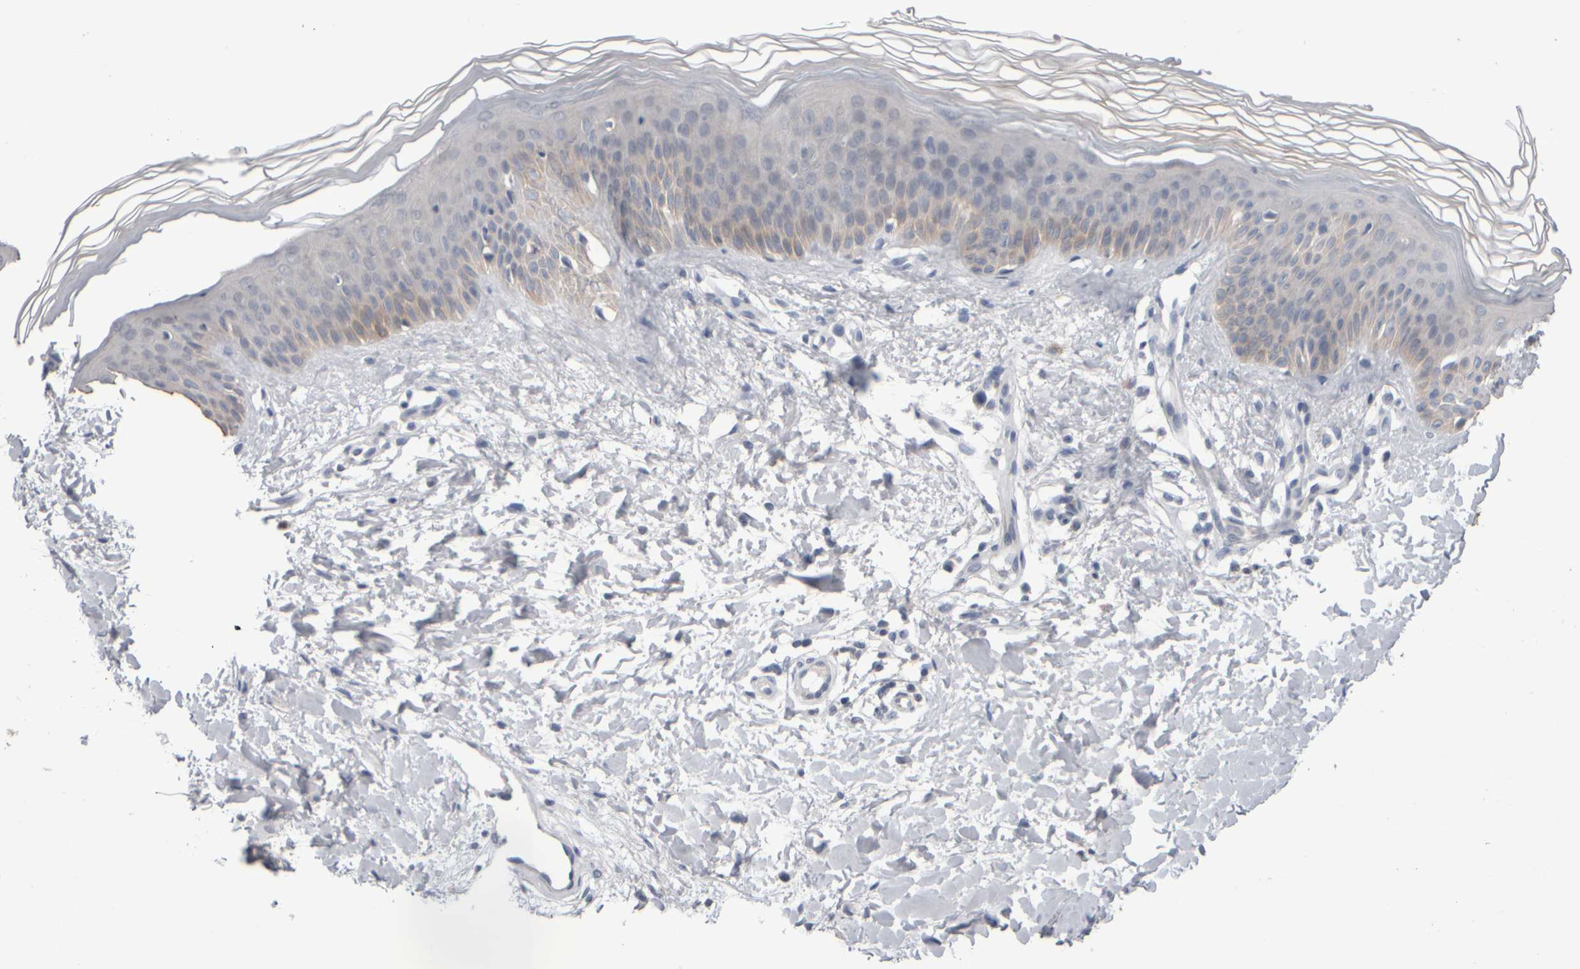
{"staining": {"intensity": "negative", "quantity": "none", "location": "none"}, "tissue": "skin", "cell_type": "Fibroblasts", "image_type": "normal", "snomed": [{"axis": "morphology", "description": "Normal tissue, NOS"}, {"axis": "morphology", "description": "Malignant melanoma, Metastatic site"}, {"axis": "topography", "description": "Skin"}], "caption": "This micrograph is of benign skin stained with IHC to label a protein in brown with the nuclei are counter-stained blue. There is no expression in fibroblasts. (Brightfield microscopy of DAB immunohistochemistry at high magnification).", "gene": "EPHX2", "patient": {"sex": "male", "age": 41}}